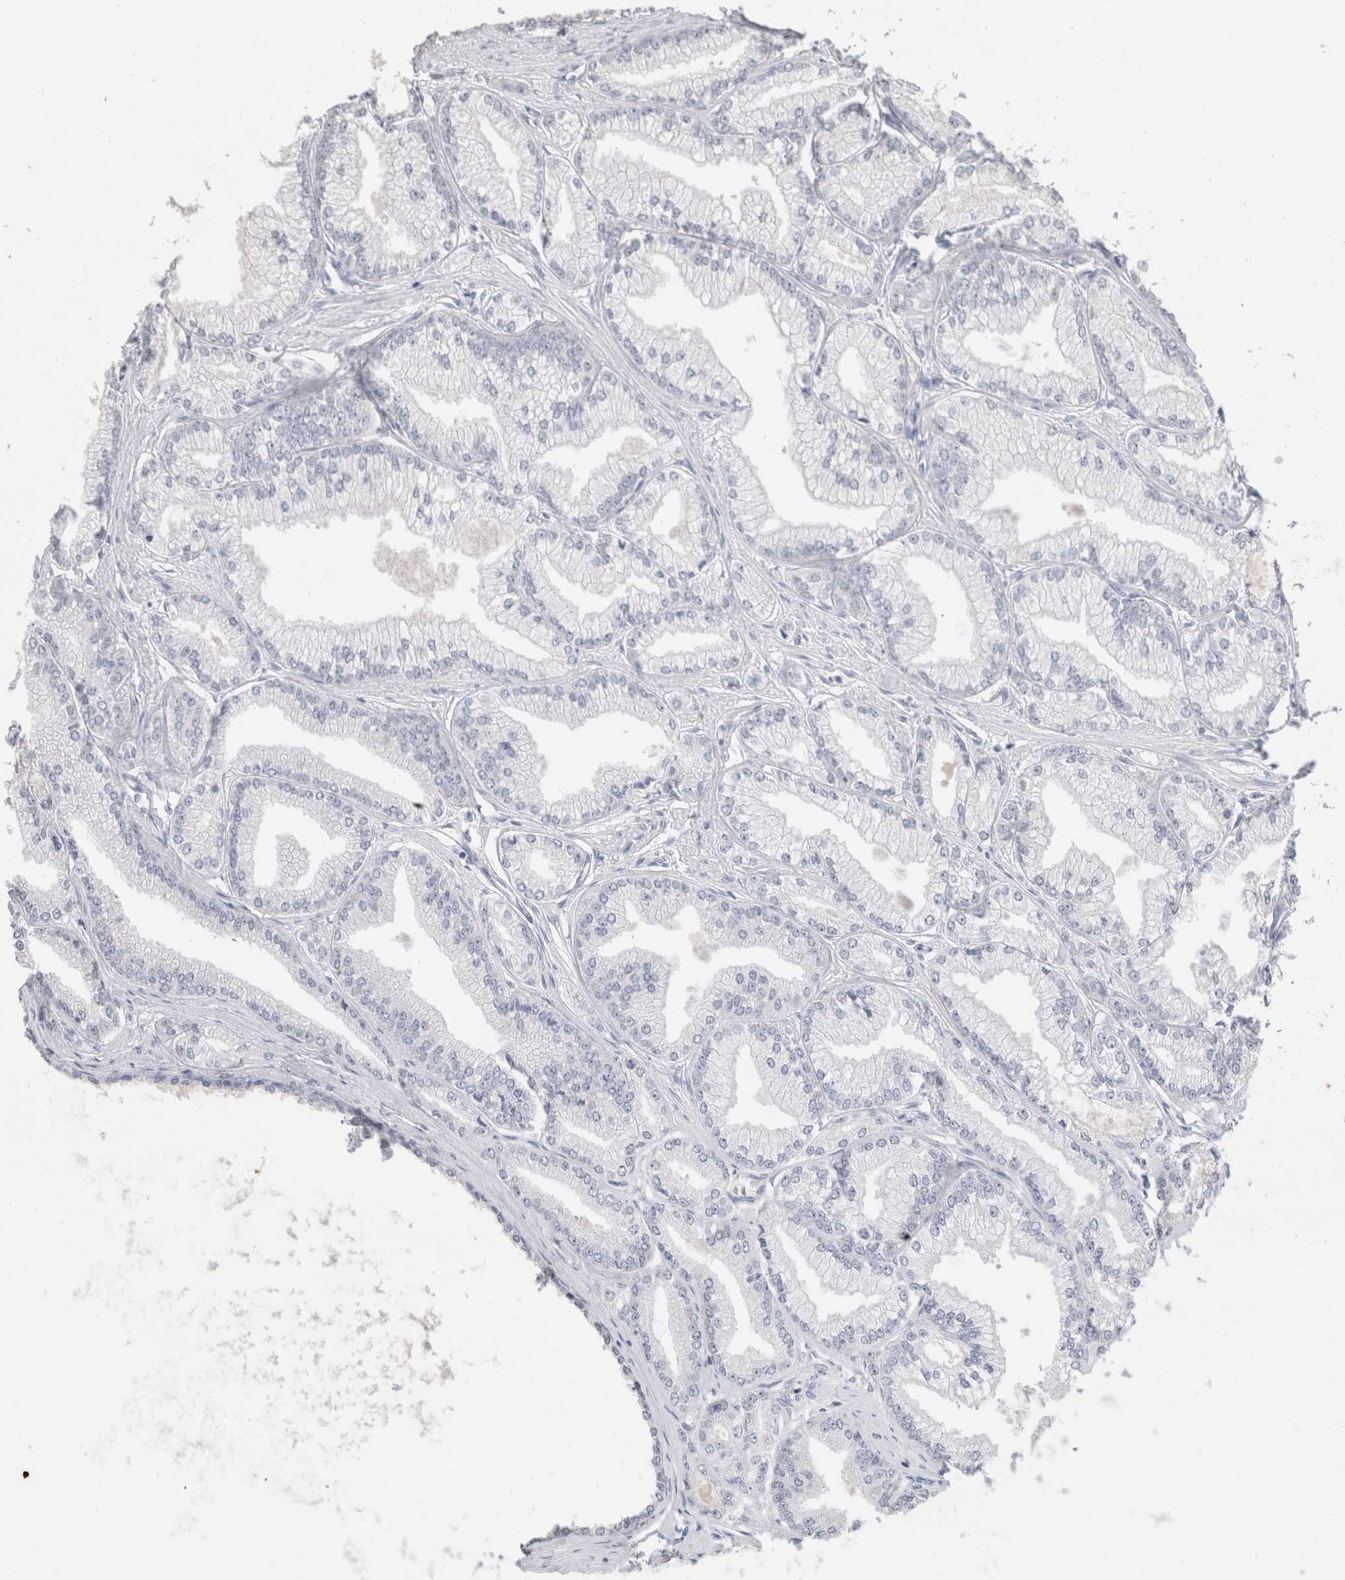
{"staining": {"intensity": "negative", "quantity": "none", "location": "none"}, "tissue": "prostate cancer", "cell_type": "Tumor cells", "image_type": "cancer", "snomed": [{"axis": "morphology", "description": "Adenocarcinoma, Low grade"}, {"axis": "topography", "description": "Prostate"}], "caption": "IHC histopathology image of neoplastic tissue: prostate cancer (low-grade adenocarcinoma) stained with DAB demonstrates no significant protein expression in tumor cells.", "gene": "SCGB1A1", "patient": {"sex": "male", "age": 52}}